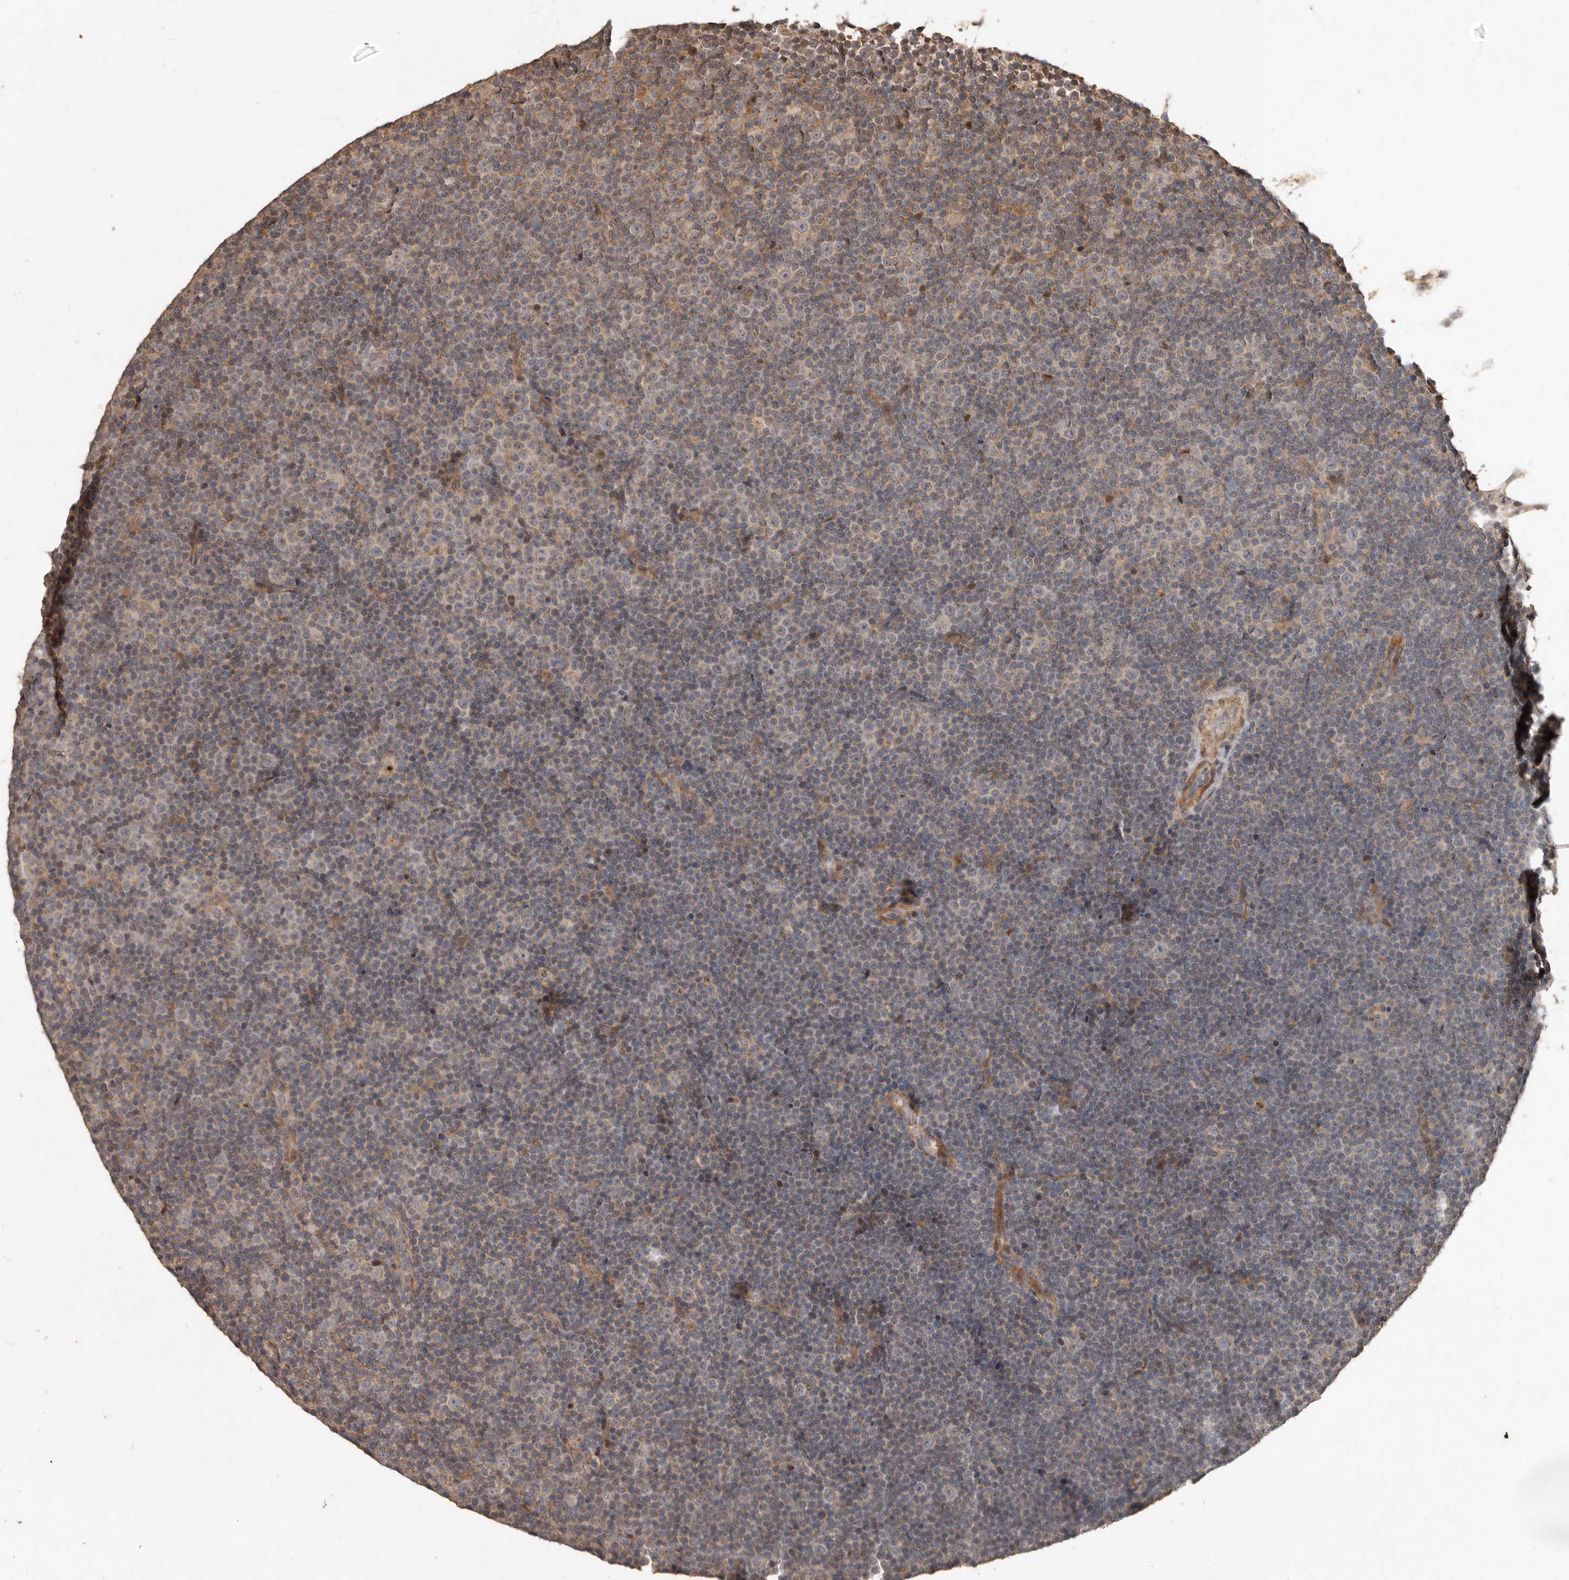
{"staining": {"intensity": "negative", "quantity": "none", "location": "none"}, "tissue": "lymphoma", "cell_type": "Tumor cells", "image_type": "cancer", "snomed": [{"axis": "morphology", "description": "Malignant lymphoma, non-Hodgkin's type, Low grade"}, {"axis": "topography", "description": "Lymph node"}], "caption": "Immunohistochemistry (IHC) of human low-grade malignant lymphoma, non-Hodgkin's type shows no positivity in tumor cells.", "gene": "KIF26B", "patient": {"sex": "female", "age": 67}}